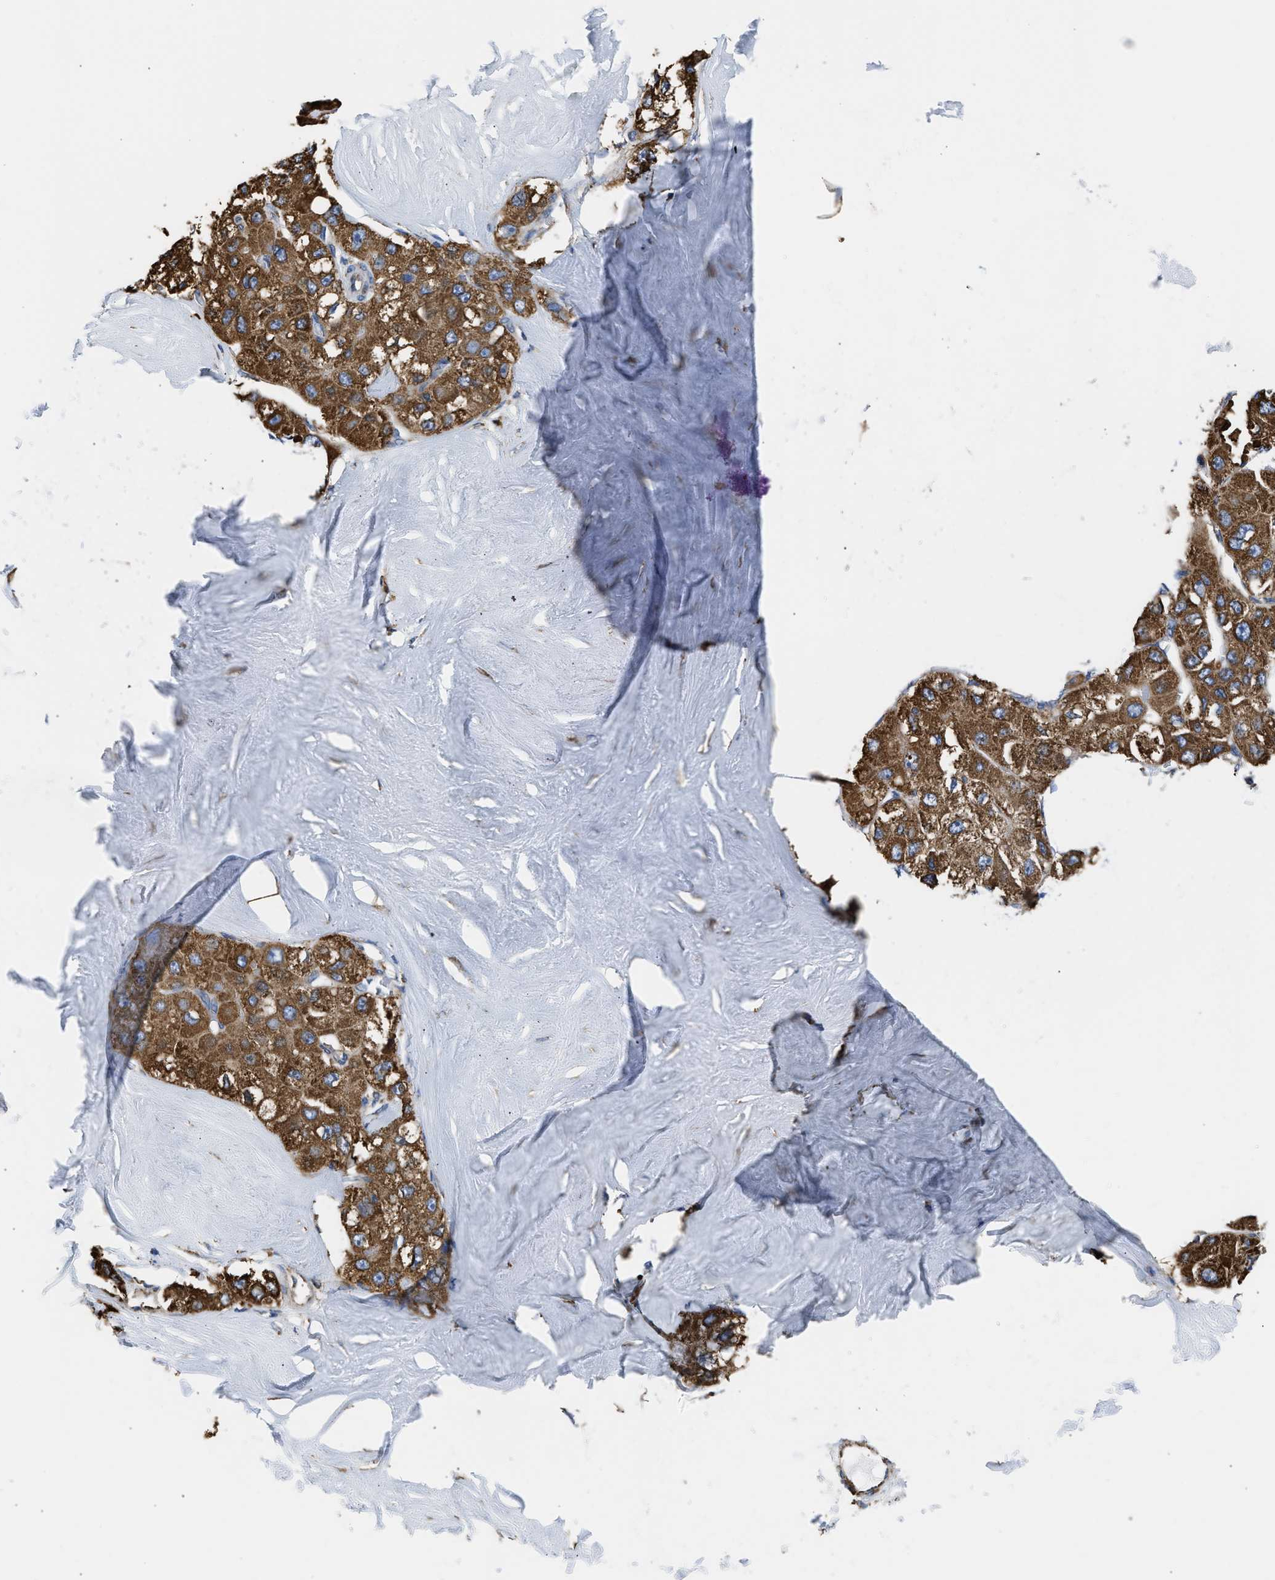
{"staining": {"intensity": "strong", "quantity": ">75%", "location": "cytoplasmic/membranous"}, "tissue": "liver cancer", "cell_type": "Tumor cells", "image_type": "cancer", "snomed": [{"axis": "morphology", "description": "Carcinoma, Hepatocellular, NOS"}, {"axis": "topography", "description": "Liver"}], "caption": "Strong cytoplasmic/membranous expression for a protein is seen in about >75% of tumor cells of liver cancer (hepatocellular carcinoma) using IHC.", "gene": "CYCS", "patient": {"sex": "male", "age": 80}}